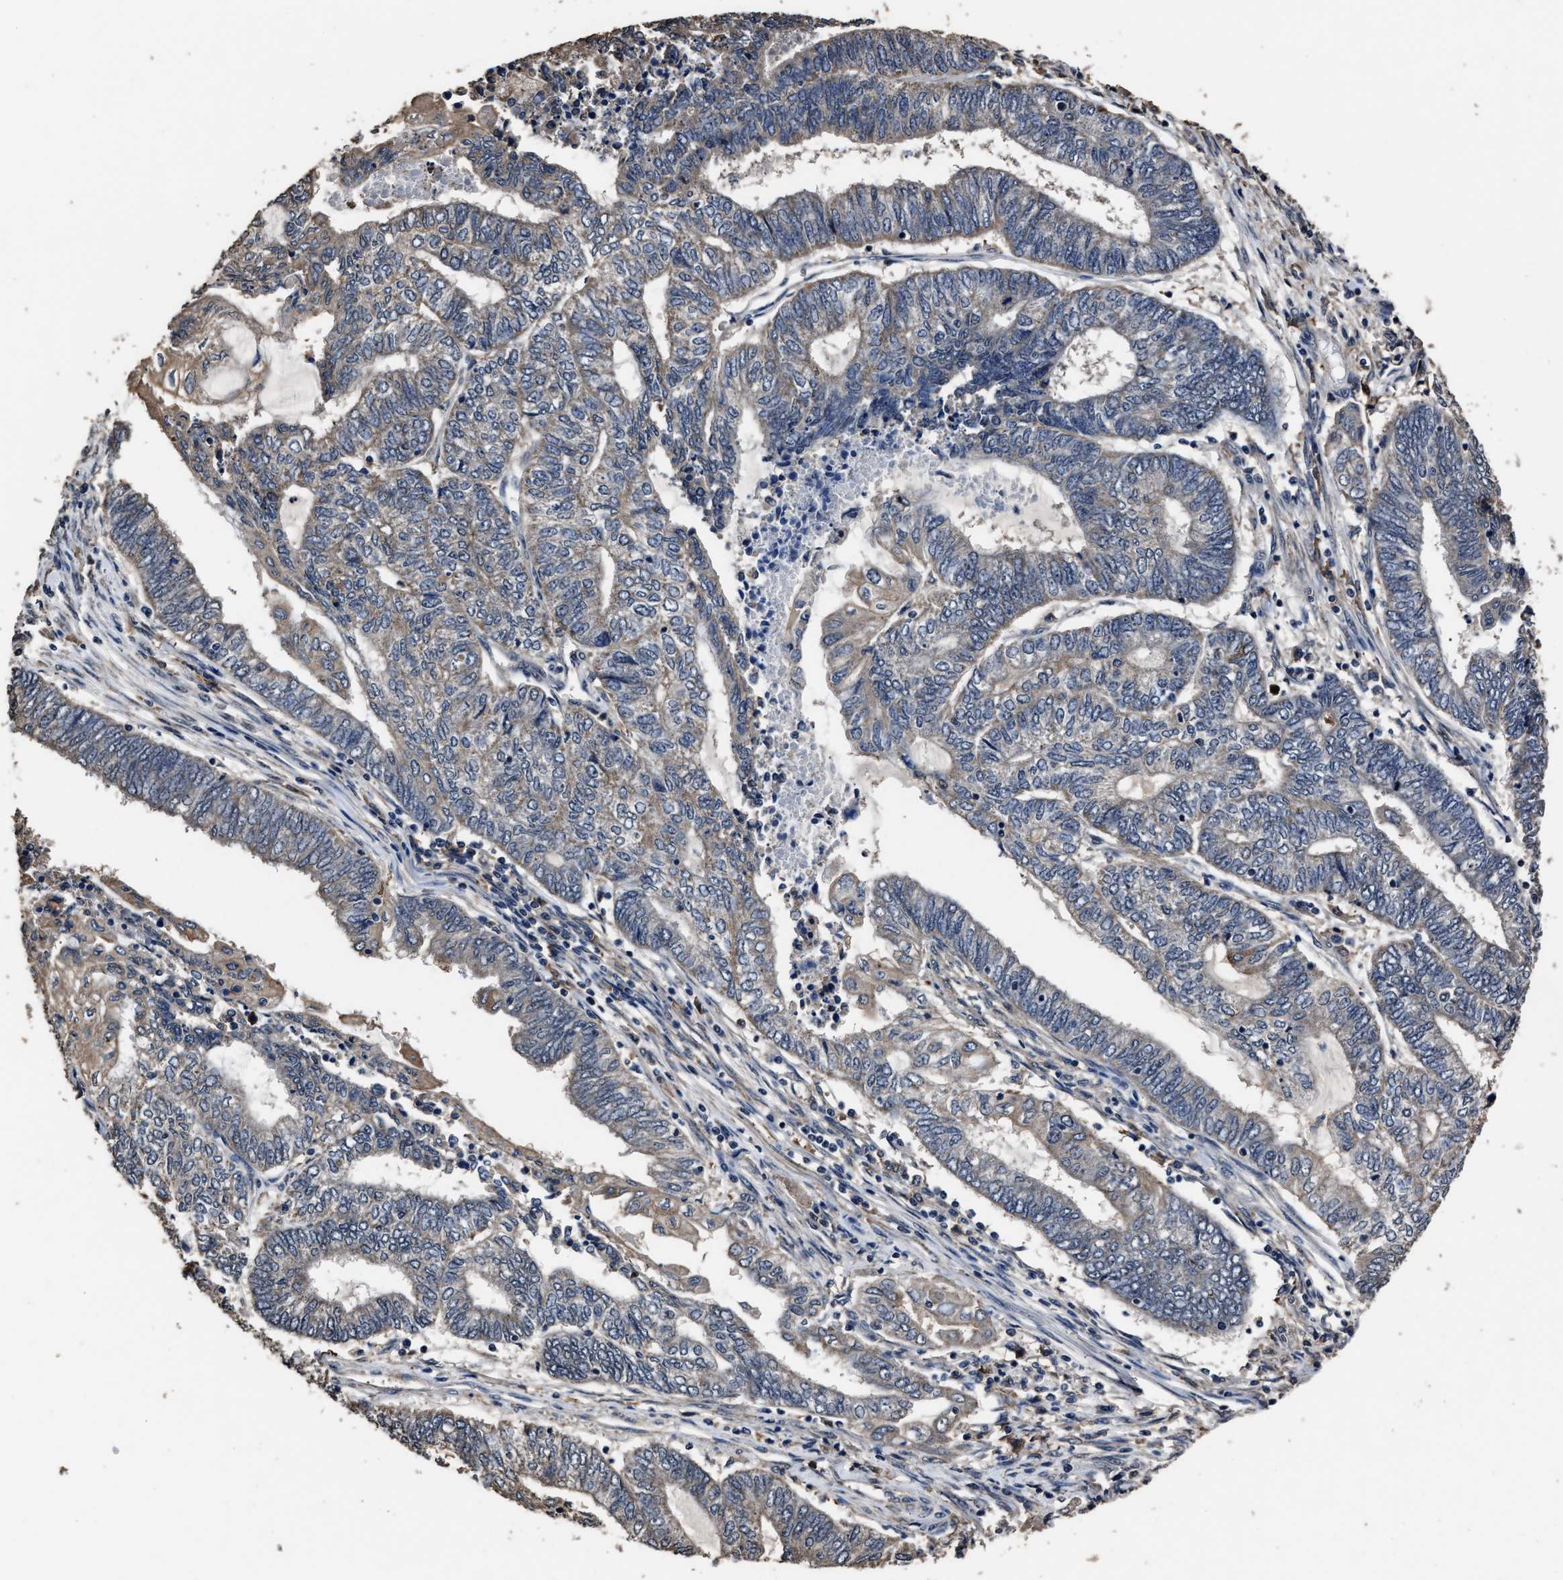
{"staining": {"intensity": "weak", "quantity": "25%-75%", "location": "cytoplasmic/membranous"}, "tissue": "endometrial cancer", "cell_type": "Tumor cells", "image_type": "cancer", "snomed": [{"axis": "morphology", "description": "Adenocarcinoma, NOS"}, {"axis": "topography", "description": "Uterus"}, {"axis": "topography", "description": "Endometrium"}], "caption": "Tumor cells exhibit low levels of weak cytoplasmic/membranous expression in approximately 25%-75% of cells in endometrial adenocarcinoma.", "gene": "RSBN1L", "patient": {"sex": "female", "age": 70}}